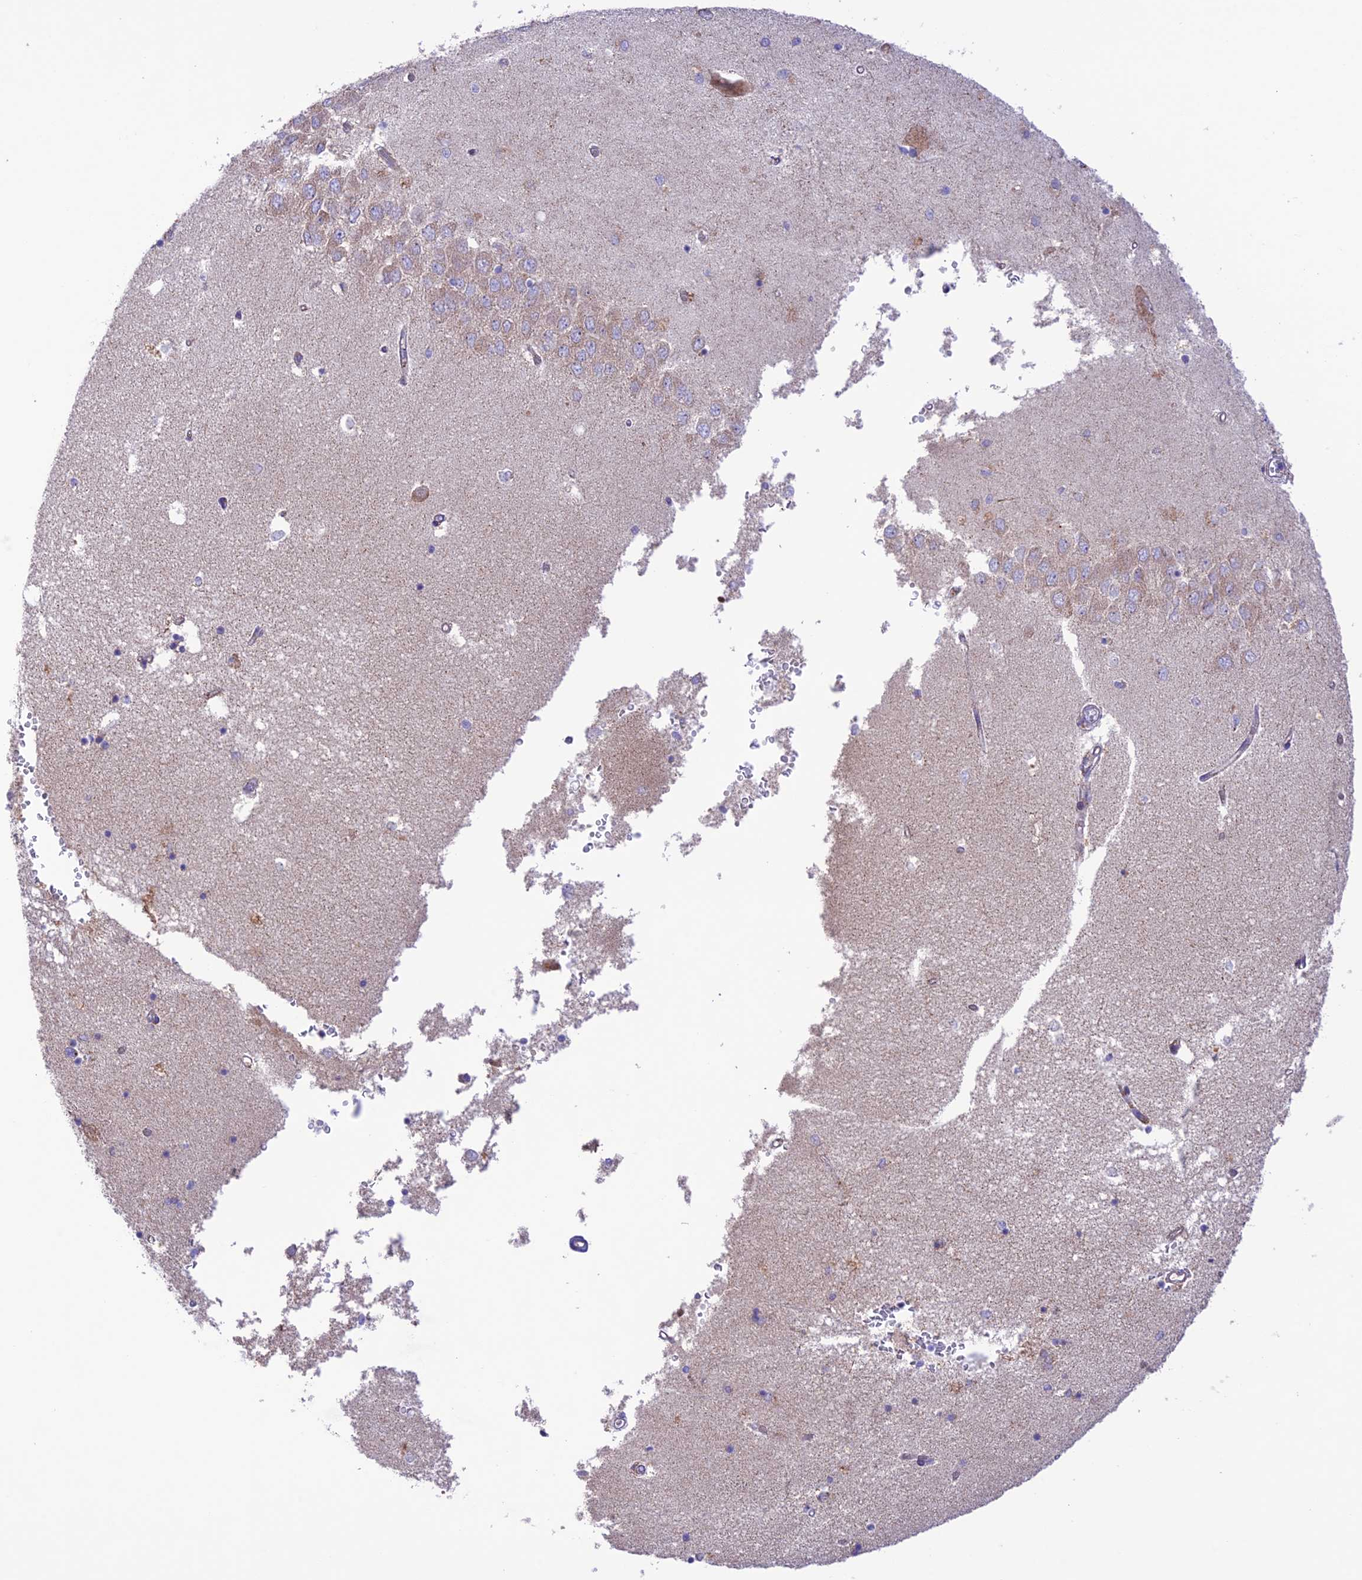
{"staining": {"intensity": "negative", "quantity": "none", "location": "none"}, "tissue": "hippocampus", "cell_type": "Glial cells", "image_type": "normal", "snomed": [{"axis": "morphology", "description": "Normal tissue, NOS"}, {"axis": "topography", "description": "Hippocampus"}], "caption": "An immunohistochemistry histopathology image of normal hippocampus is shown. There is no staining in glial cells of hippocampus. (DAB immunohistochemistry (IHC) visualized using brightfield microscopy, high magnification).", "gene": "UAP1L1", "patient": {"sex": "male", "age": 45}}